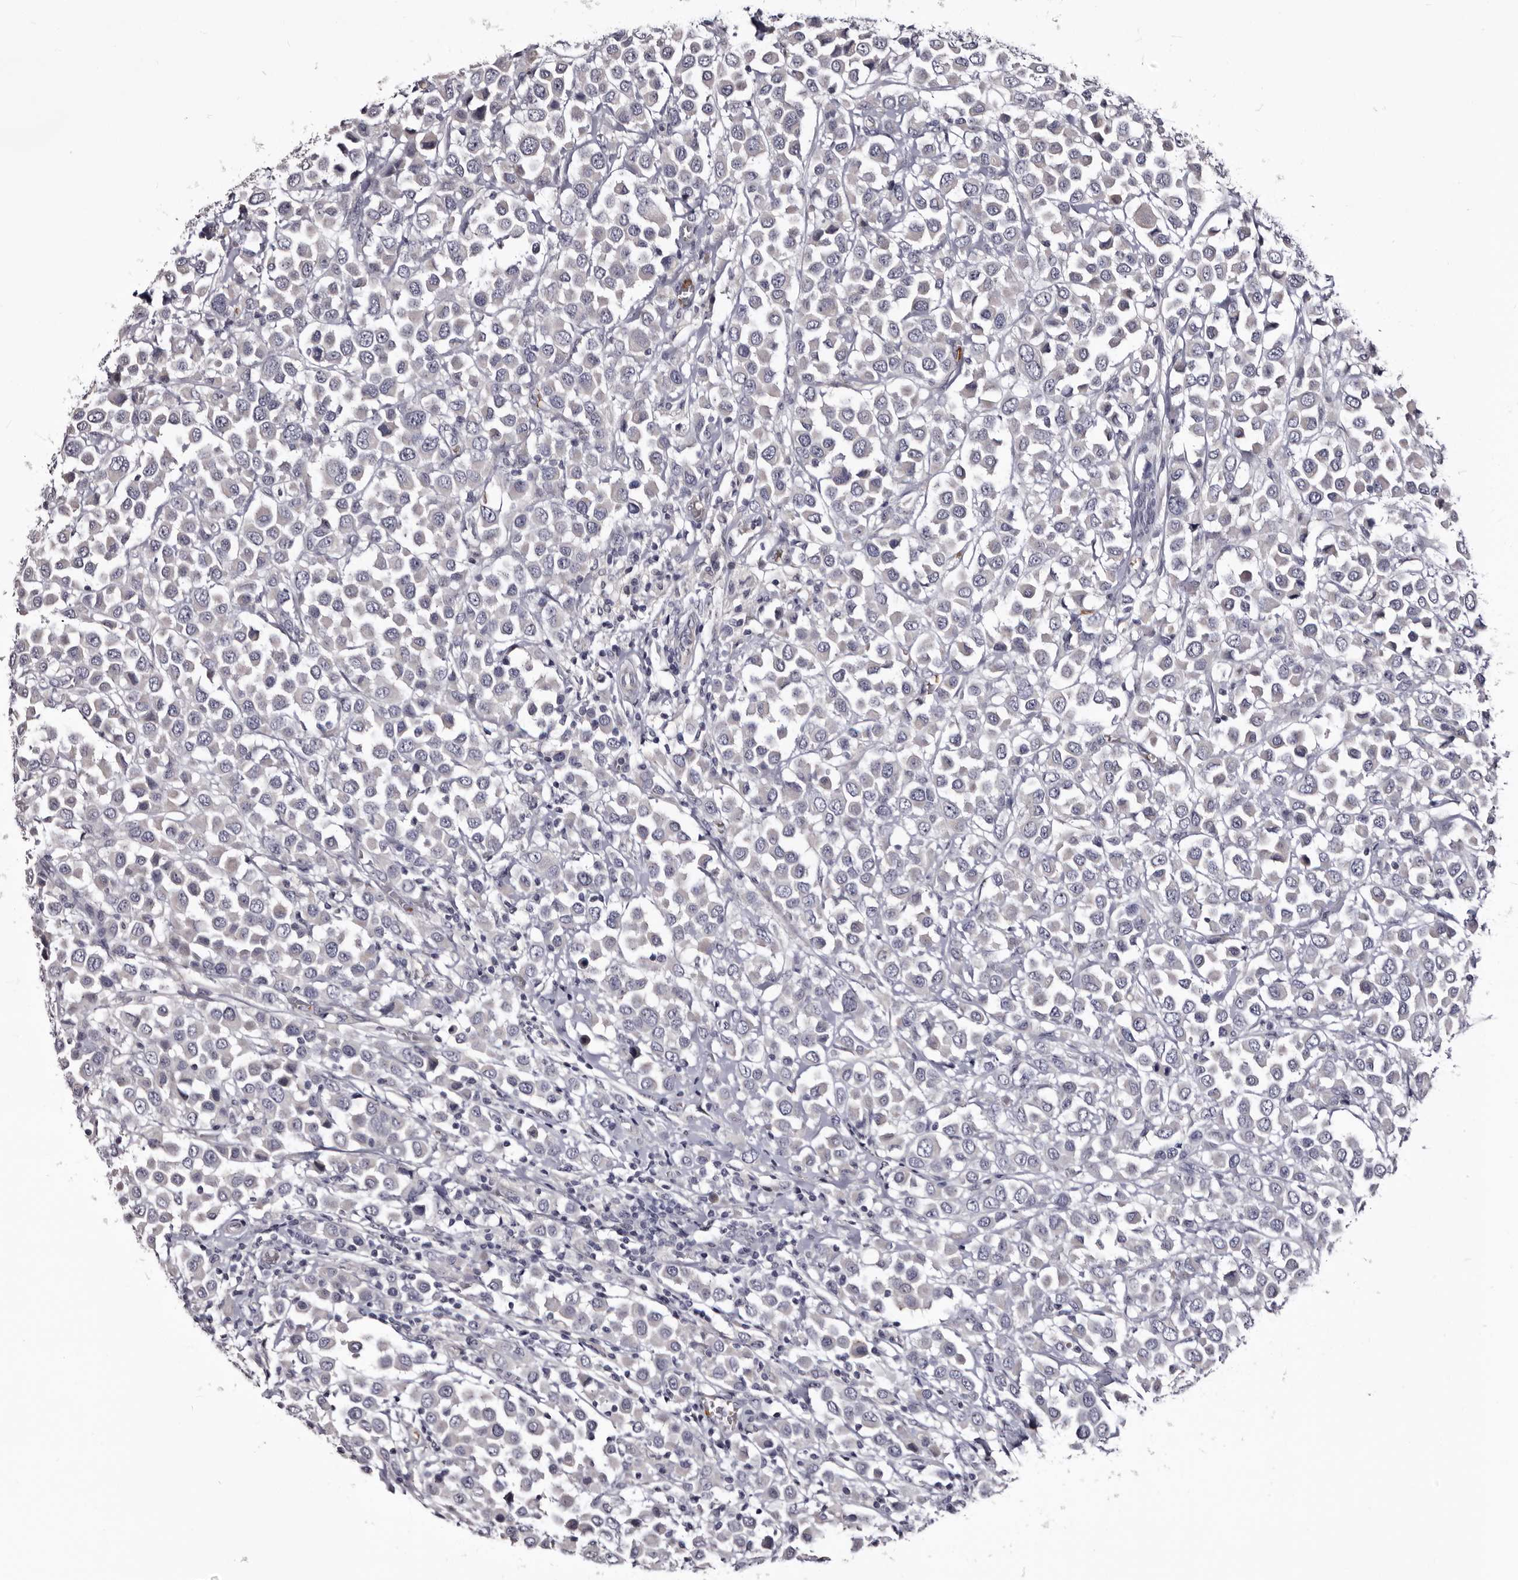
{"staining": {"intensity": "negative", "quantity": "none", "location": "none"}, "tissue": "breast cancer", "cell_type": "Tumor cells", "image_type": "cancer", "snomed": [{"axis": "morphology", "description": "Duct carcinoma"}, {"axis": "topography", "description": "Breast"}], "caption": "Immunohistochemistry of breast cancer (infiltrating ductal carcinoma) shows no staining in tumor cells.", "gene": "BPGM", "patient": {"sex": "female", "age": 61}}